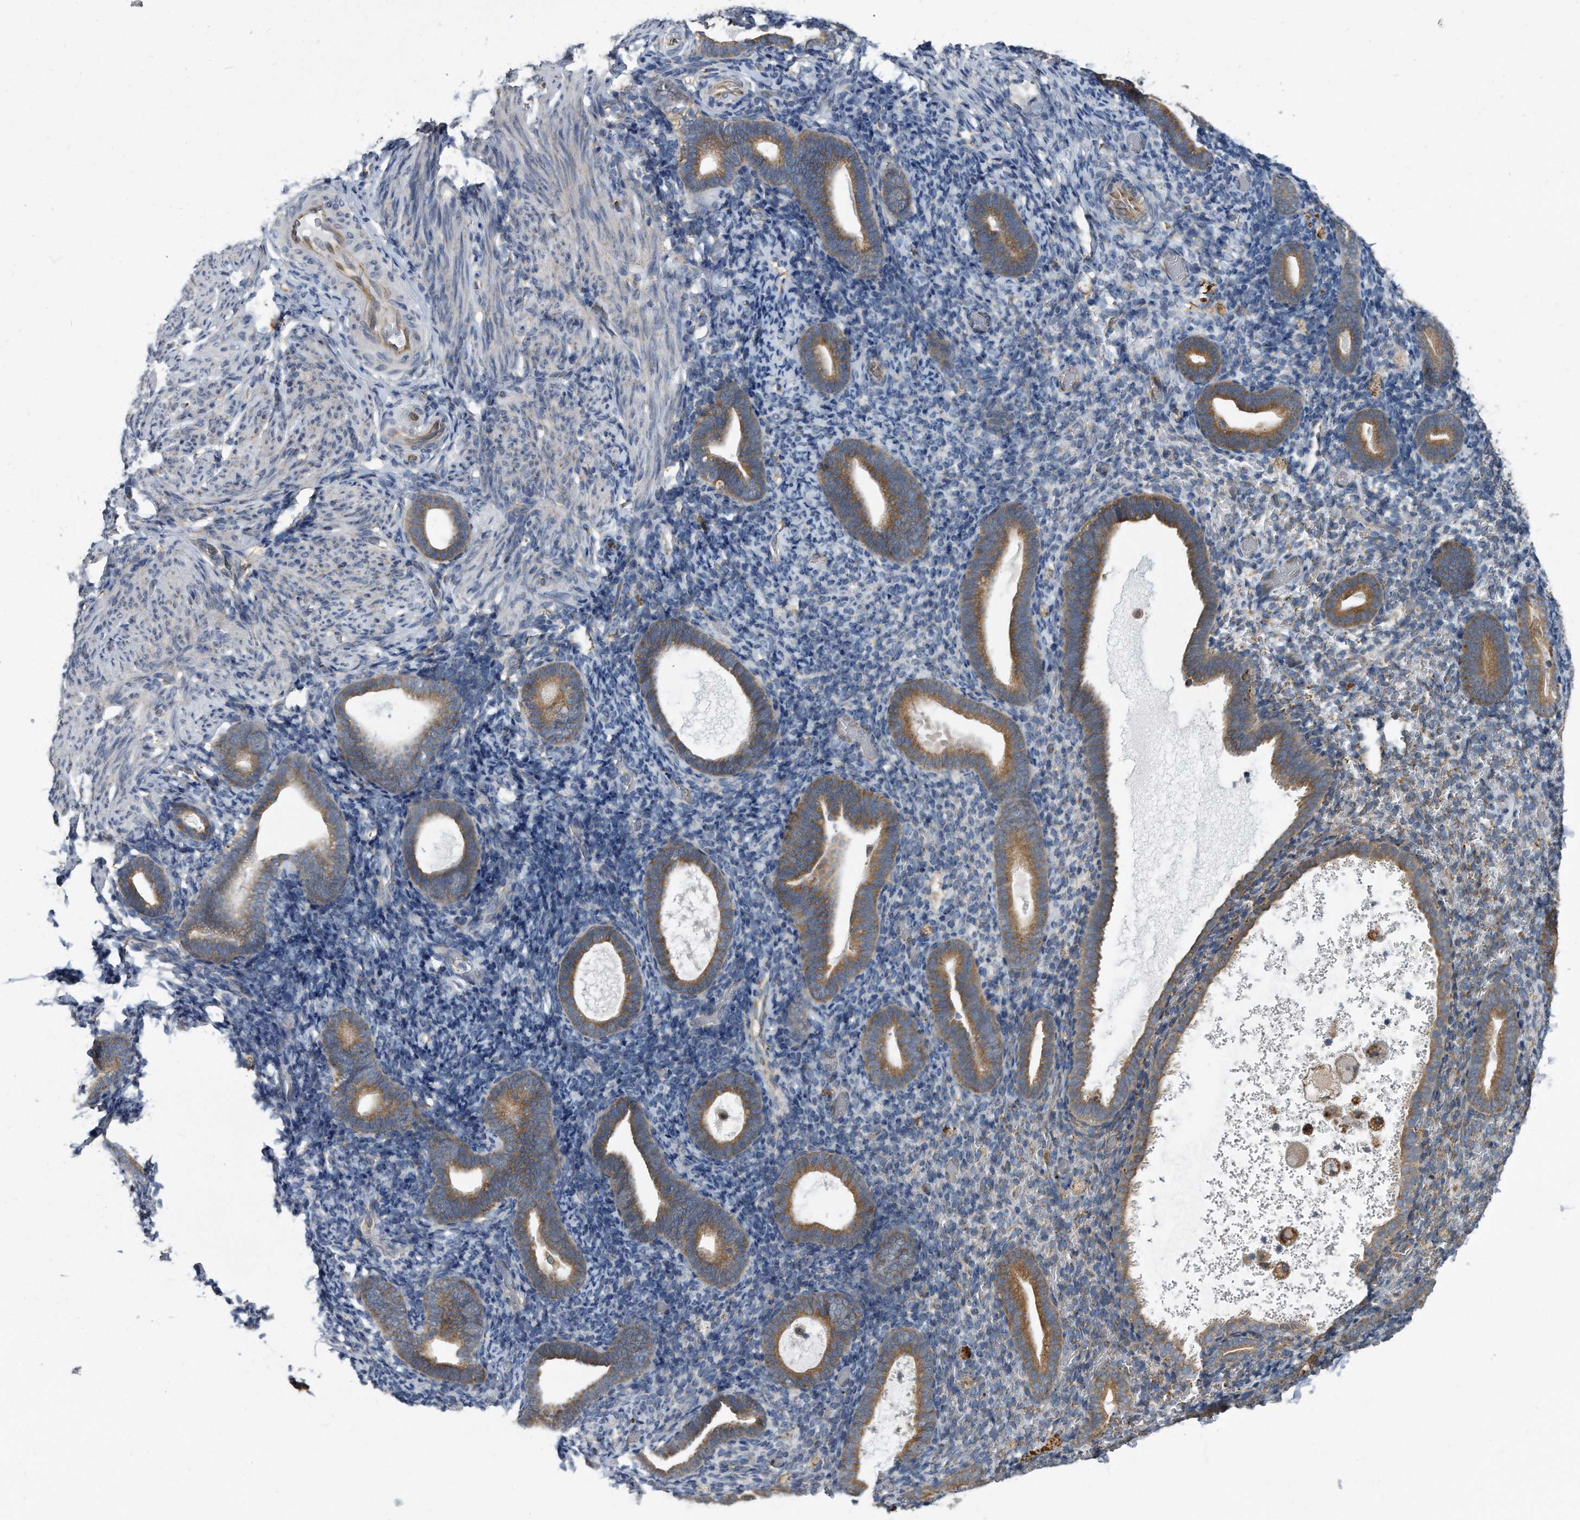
{"staining": {"intensity": "moderate", "quantity": "<25%", "location": "cytoplasmic/membranous"}, "tissue": "endometrium", "cell_type": "Cells in endometrial stroma", "image_type": "normal", "snomed": [{"axis": "morphology", "description": "Normal tissue, NOS"}, {"axis": "topography", "description": "Endometrium"}], "caption": "Protein expression analysis of normal human endometrium reveals moderate cytoplasmic/membranous expression in about <25% of cells in endometrial stroma.", "gene": "CCDC47", "patient": {"sex": "female", "age": 51}}